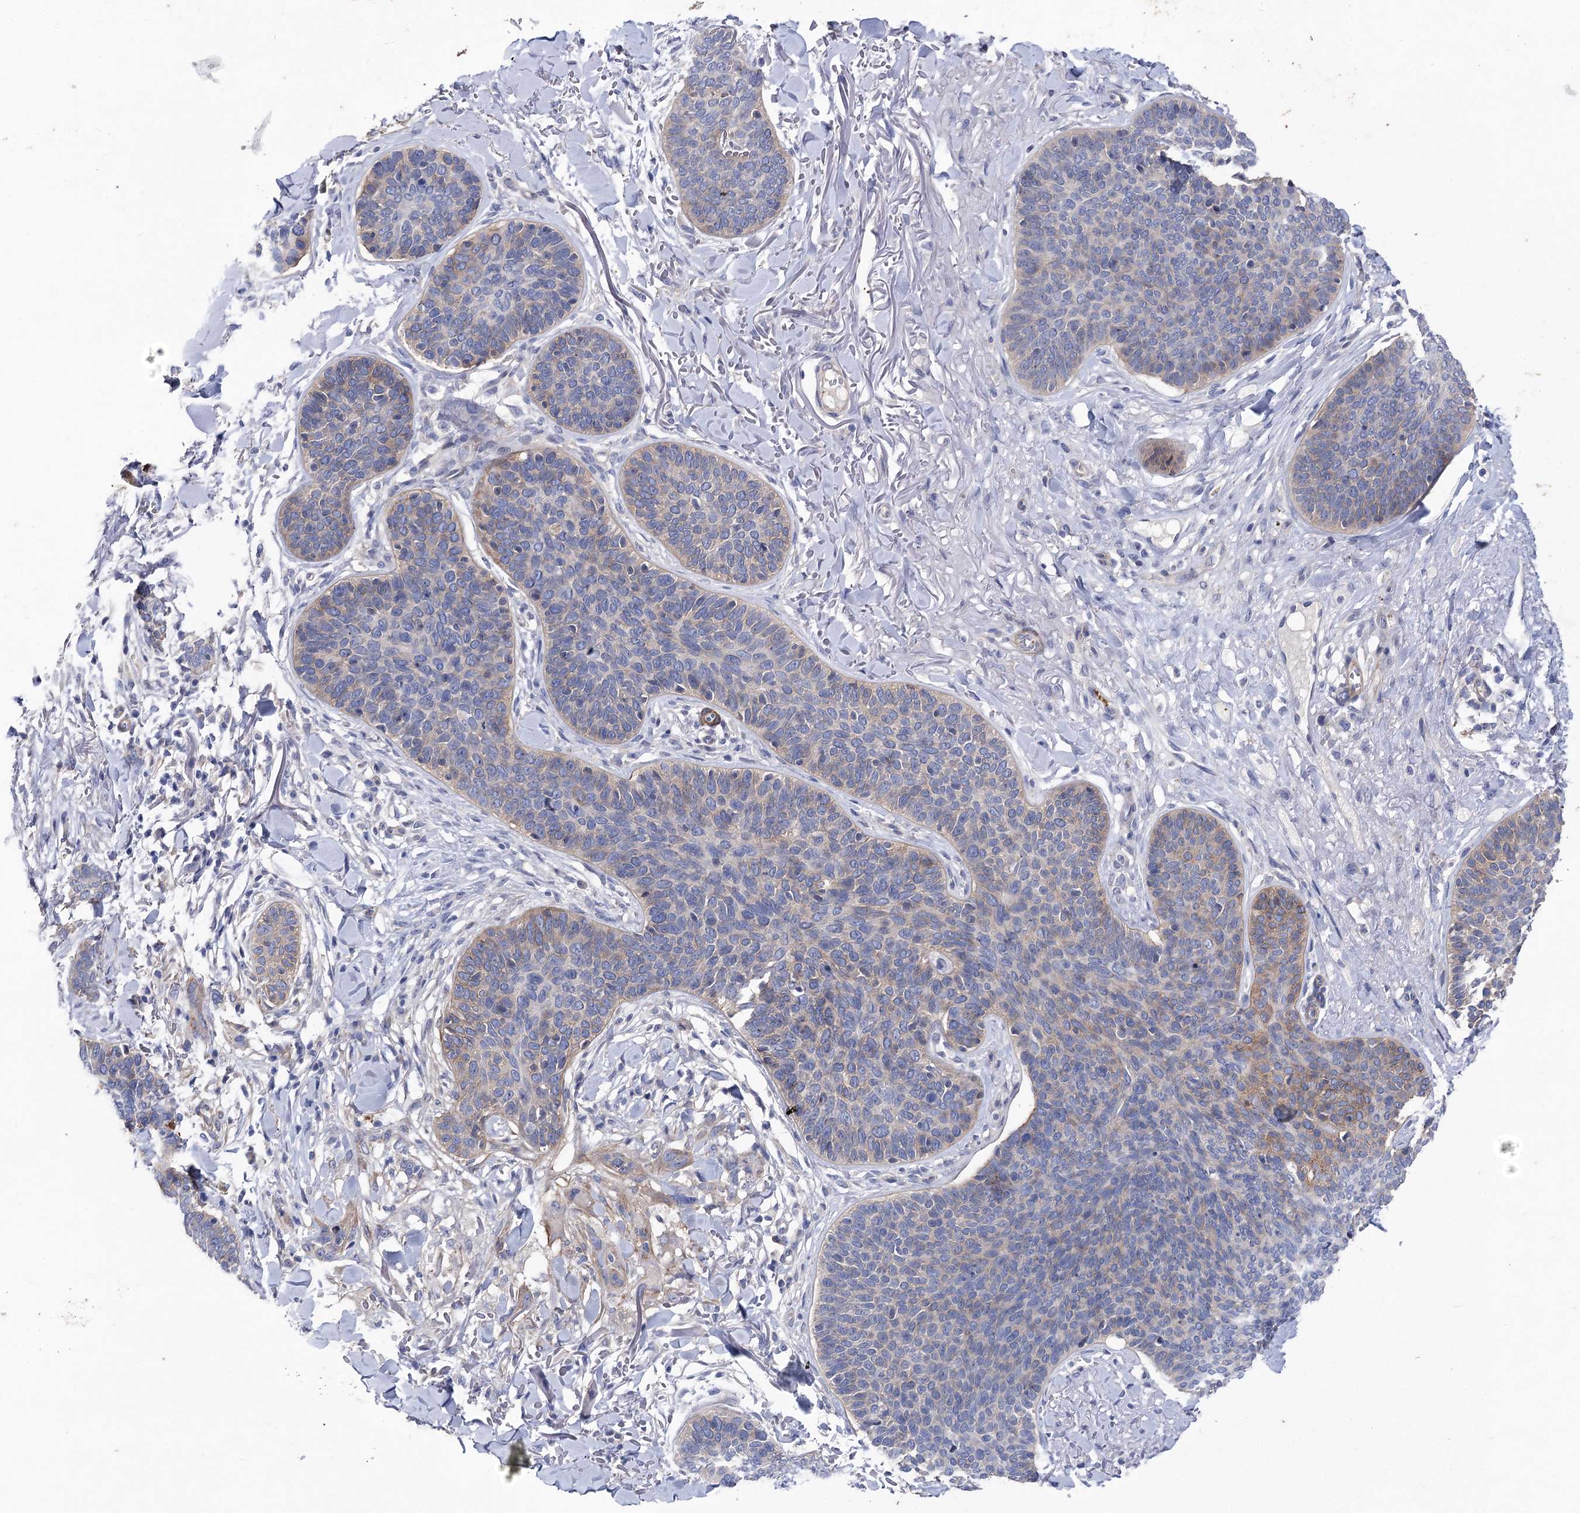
{"staining": {"intensity": "weak", "quantity": "<25%", "location": "cytoplasmic/membranous"}, "tissue": "skin cancer", "cell_type": "Tumor cells", "image_type": "cancer", "snomed": [{"axis": "morphology", "description": "Basal cell carcinoma"}, {"axis": "topography", "description": "Skin"}], "caption": "This image is of skin cancer (basal cell carcinoma) stained with immunohistochemistry to label a protein in brown with the nuclei are counter-stained blue. There is no staining in tumor cells.", "gene": "RDH16", "patient": {"sex": "male", "age": 85}}